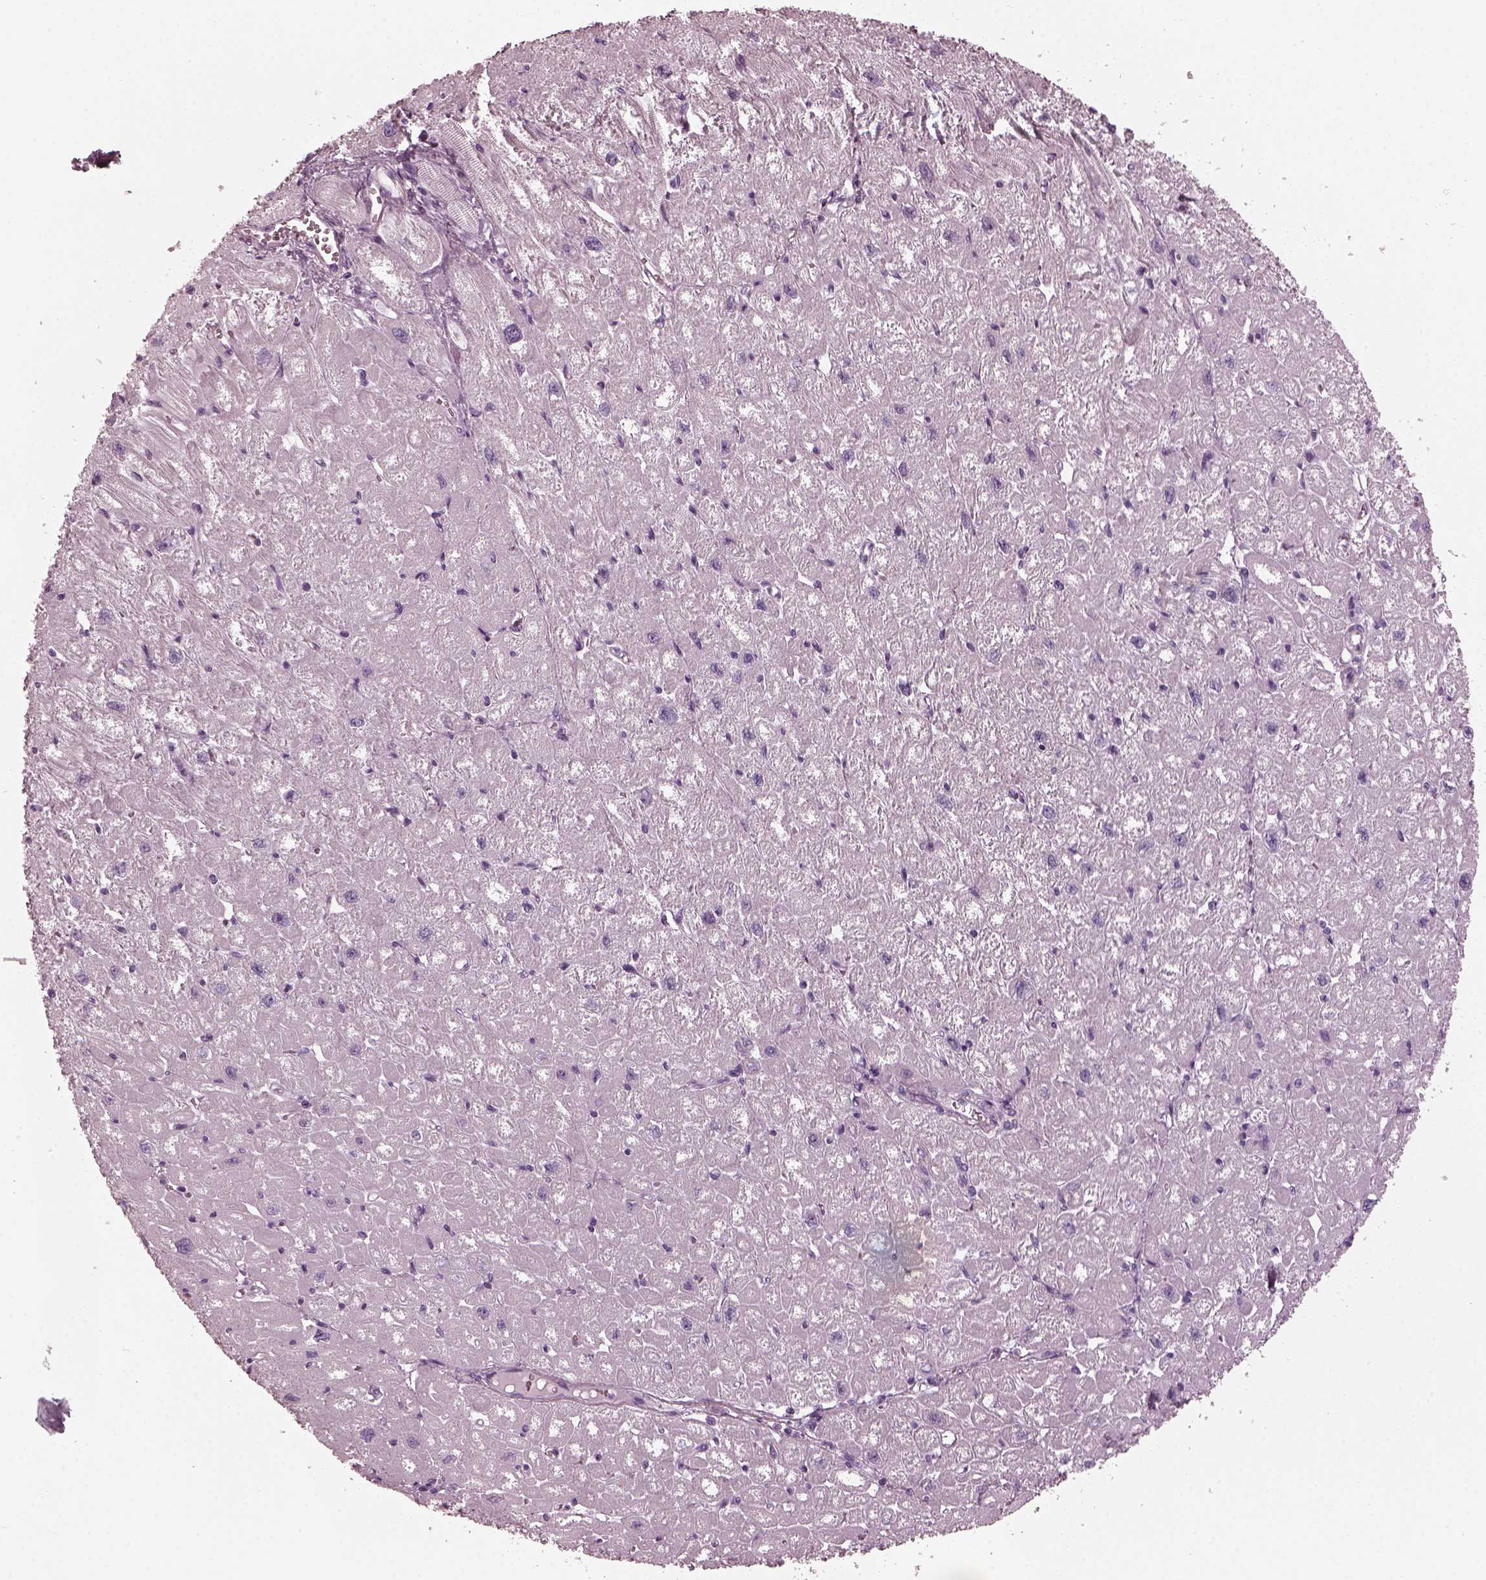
{"staining": {"intensity": "negative", "quantity": "none", "location": "none"}, "tissue": "heart muscle", "cell_type": "Cardiomyocytes", "image_type": "normal", "snomed": [{"axis": "morphology", "description": "Normal tissue, NOS"}, {"axis": "topography", "description": "Heart"}], "caption": "Immunohistochemistry (IHC) of unremarkable heart muscle demonstrates no expression in cardiomyocytes.", "gene": "RCVRN", "patient": {"sex": "male", "age": 61}}